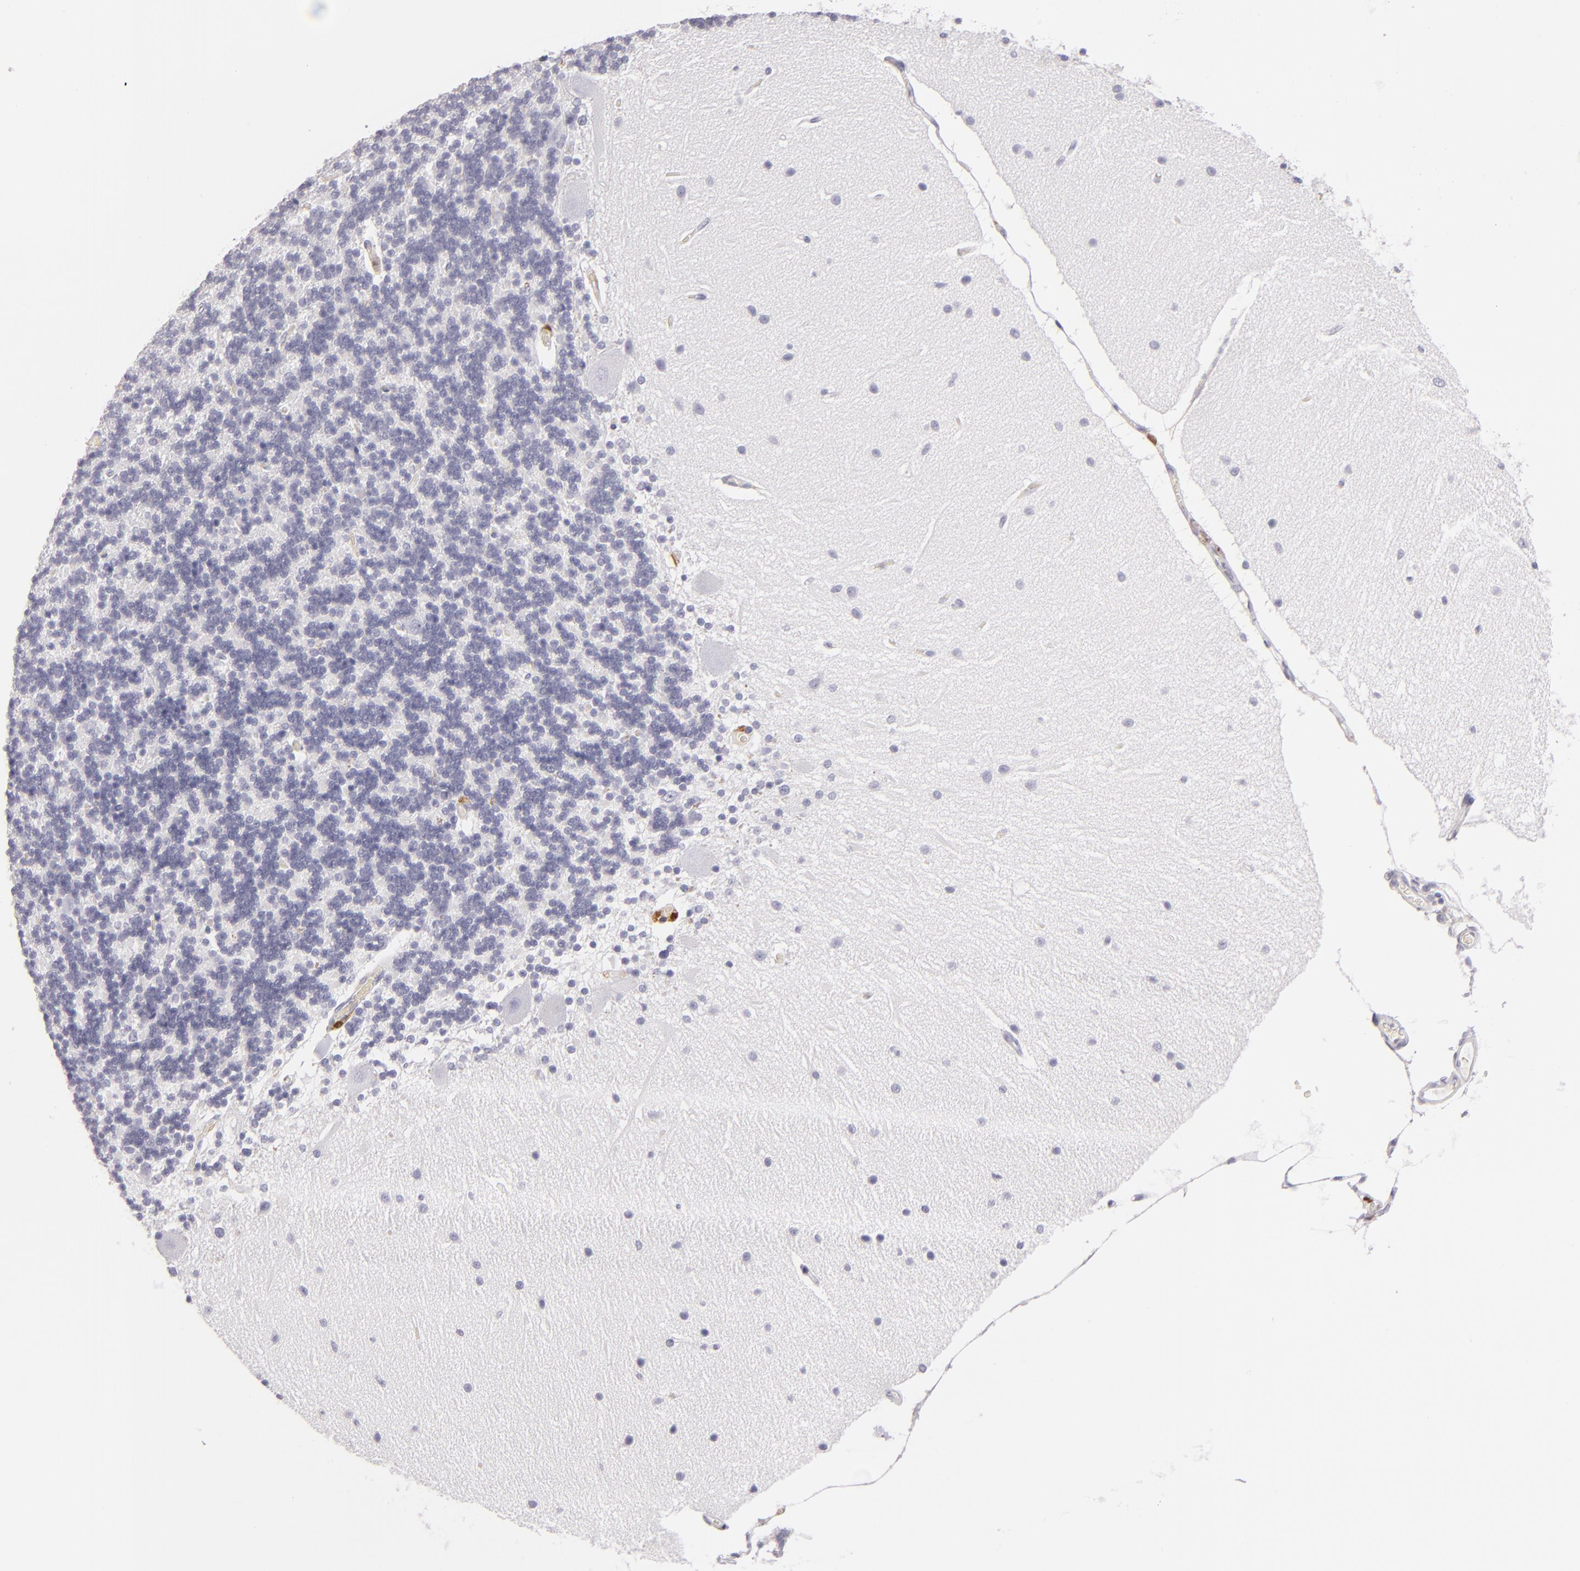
{"staining": {"intensity": "negative", "quantity": "none", "location": "none"}, "tissue": "cerebellum", "cell_type": "Cells in granular layer", "image_type": "normal", "snomed": [{"axis": "morphology", "description": "Normal tissue, NOS"}, {"axis": "topography", "description": "Cerebellum"}], "caption": "A high-resolution histopathology image shows immunohistochemistry (IHC) staining of unremarkable cerebellum, which demonstrates no significant expression in cells in granular layer. (DAB (3,3'-diaminobenzidine) IHC visualized using brightfield microscopy, high magnification).", "gene": "F13A1", "patient": {"sex": "female", "age": 54}}